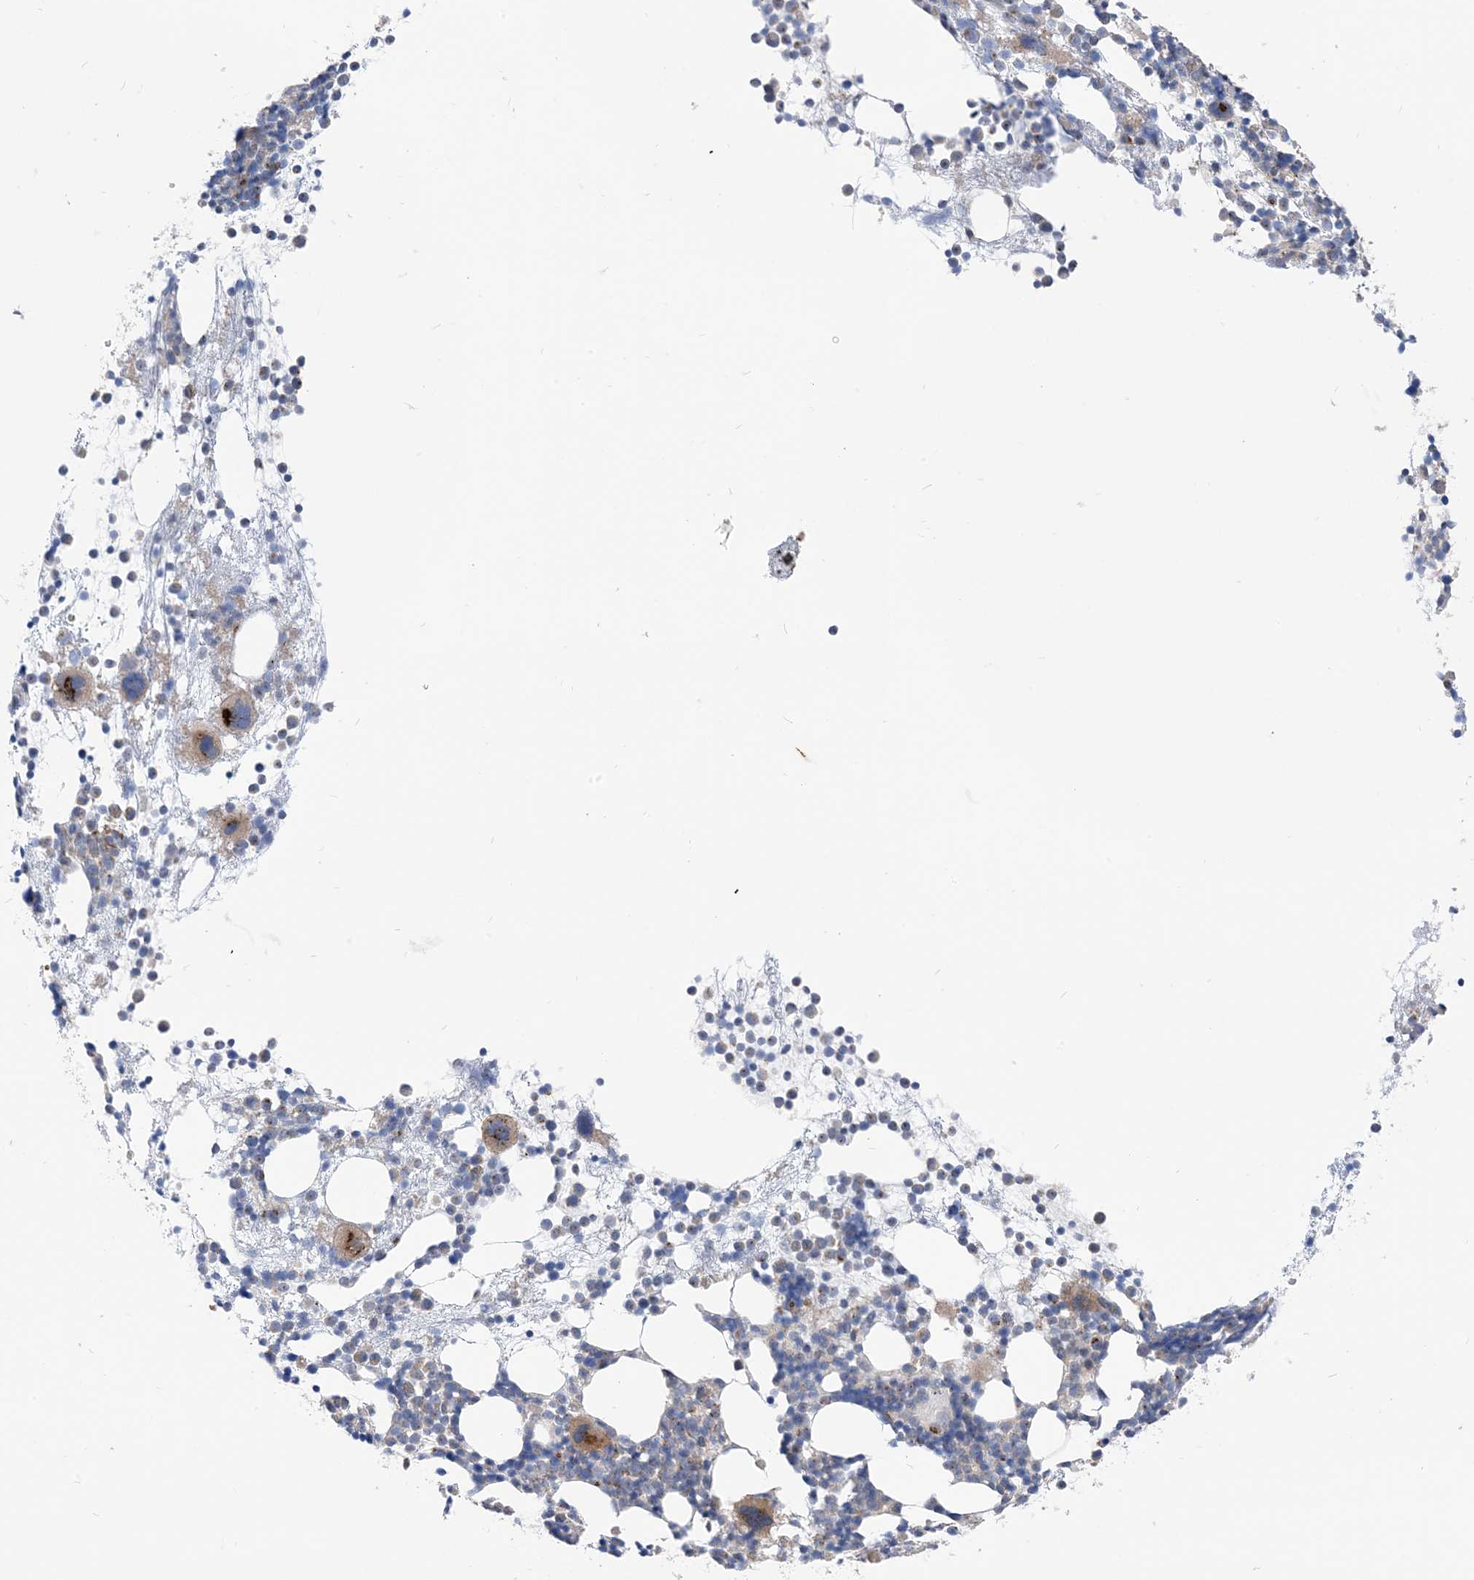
{"staining": {"intensity": "strong", "quantity": "<25%", "location": "cytoplasmic/membranous"}, "tissue": "bone marrow", "cell_type": "Hematopoietic cells", "image_type": "normal", "snomed": [{"axis": "morphology", "description": "Normal tissue, NOS"}, {"axis": "topography", "description": "Bone marrow"}], "caption": "Immunohistochemical staining of unremarkable human bone marrow reveals medium levels of strong cytoplasmic/membranous expression in approximately <25% of hematopoietic cells. (DAB (3,3'-diaminobenzidine) IHC, brown staining for protein, blue staining for nuclei).", "gene": "PLEKHA3", "patient": {"sex": "female", "age": 57}}